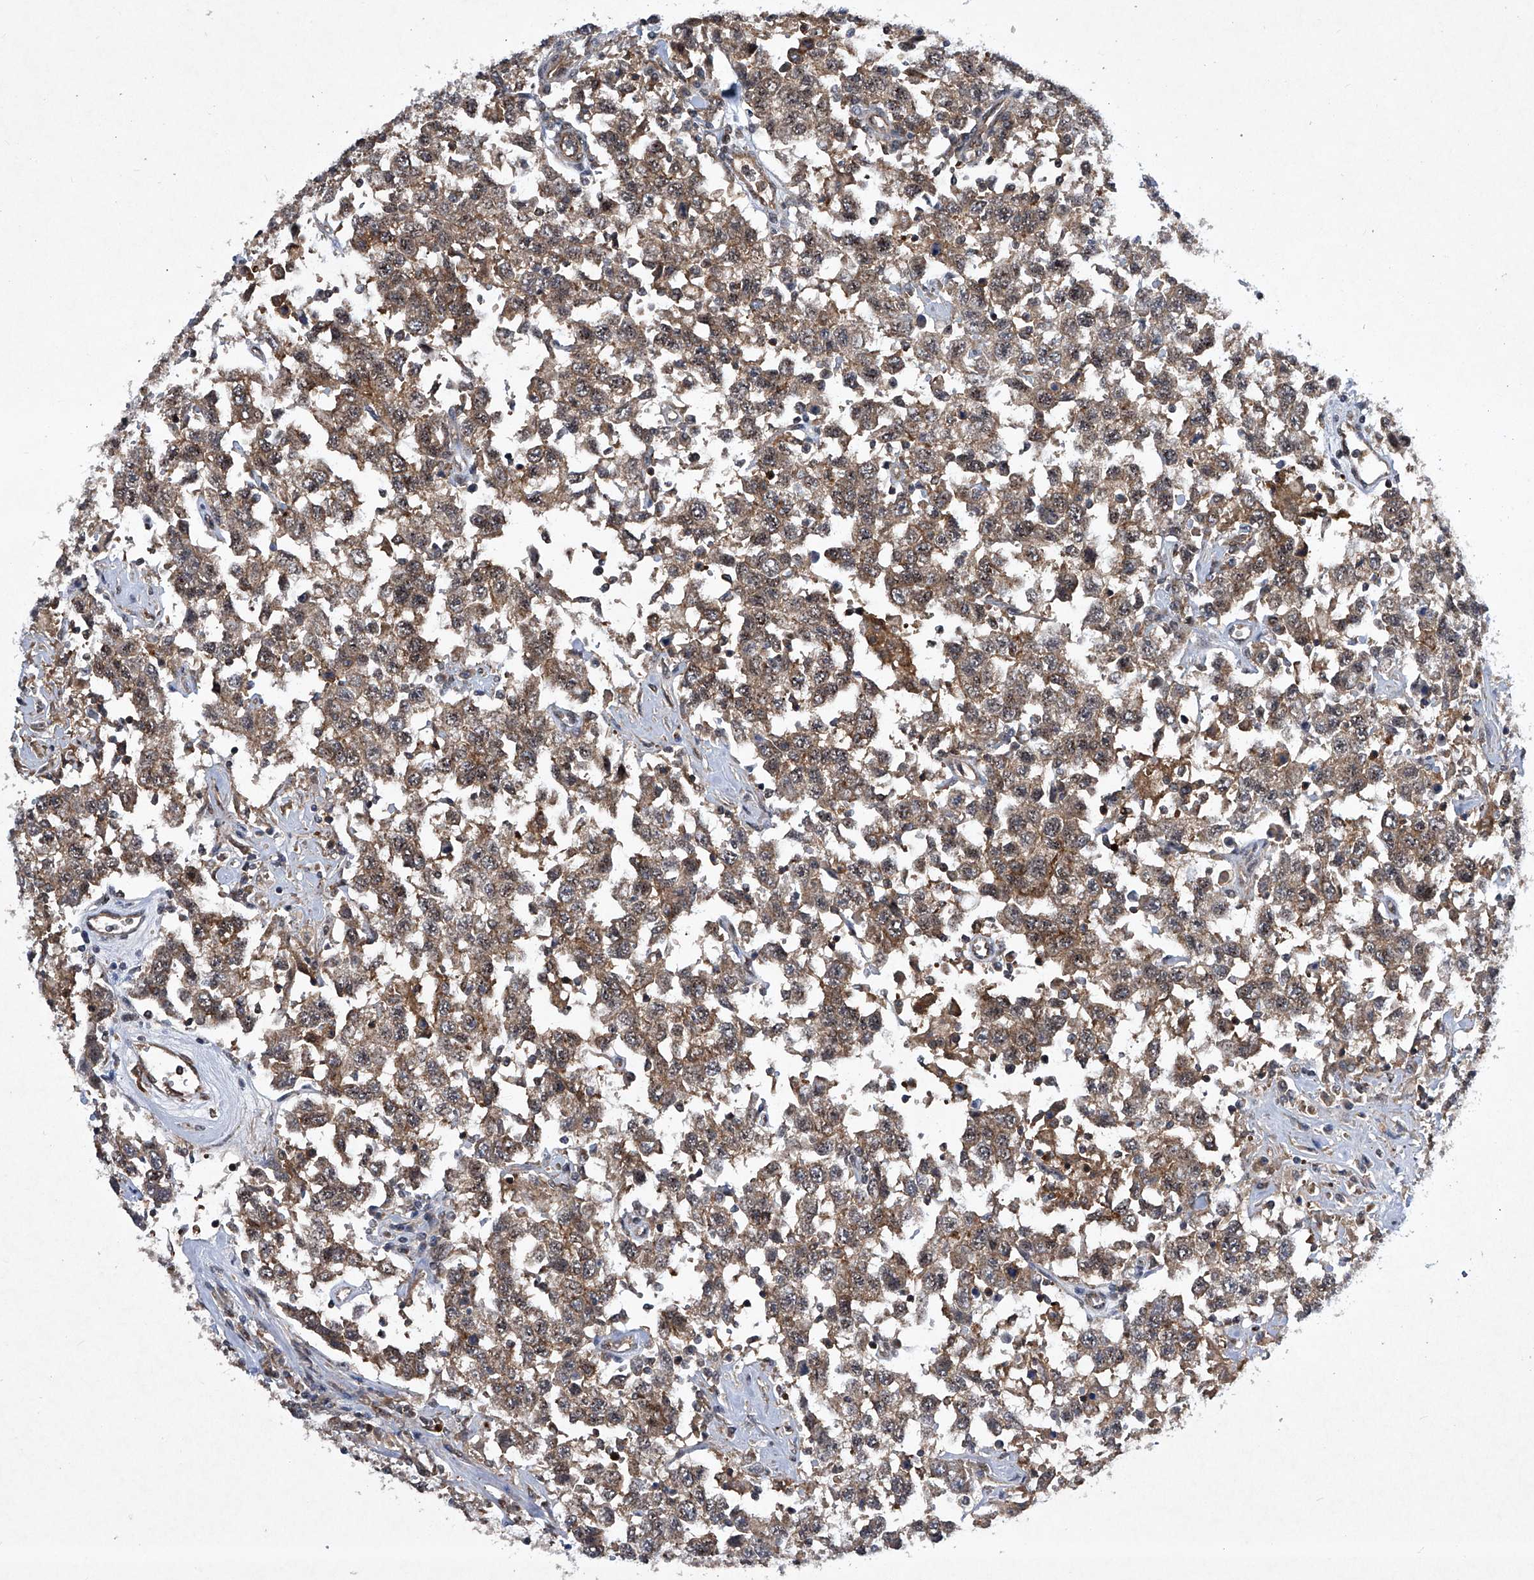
{"staining": {"intensity": "weak", "quantity": ">75%", "location": "cytoplasmic/membranous"}, "tissue": "testis cancer", "cell_type": "Tumor cells", "image_type": "cancer", "snomed": [{"axis": "morphology", "description": "Seminoma, NOS"}, {"axis": "topography", "description": "Testis"}], "caption": "Testis cancer (seminoma) stained for a protein shows weak cytoplasmic/membranous positivity in tumor cells.", "gene": "CISH", "patient": {"sex": "male", "age": 41}}